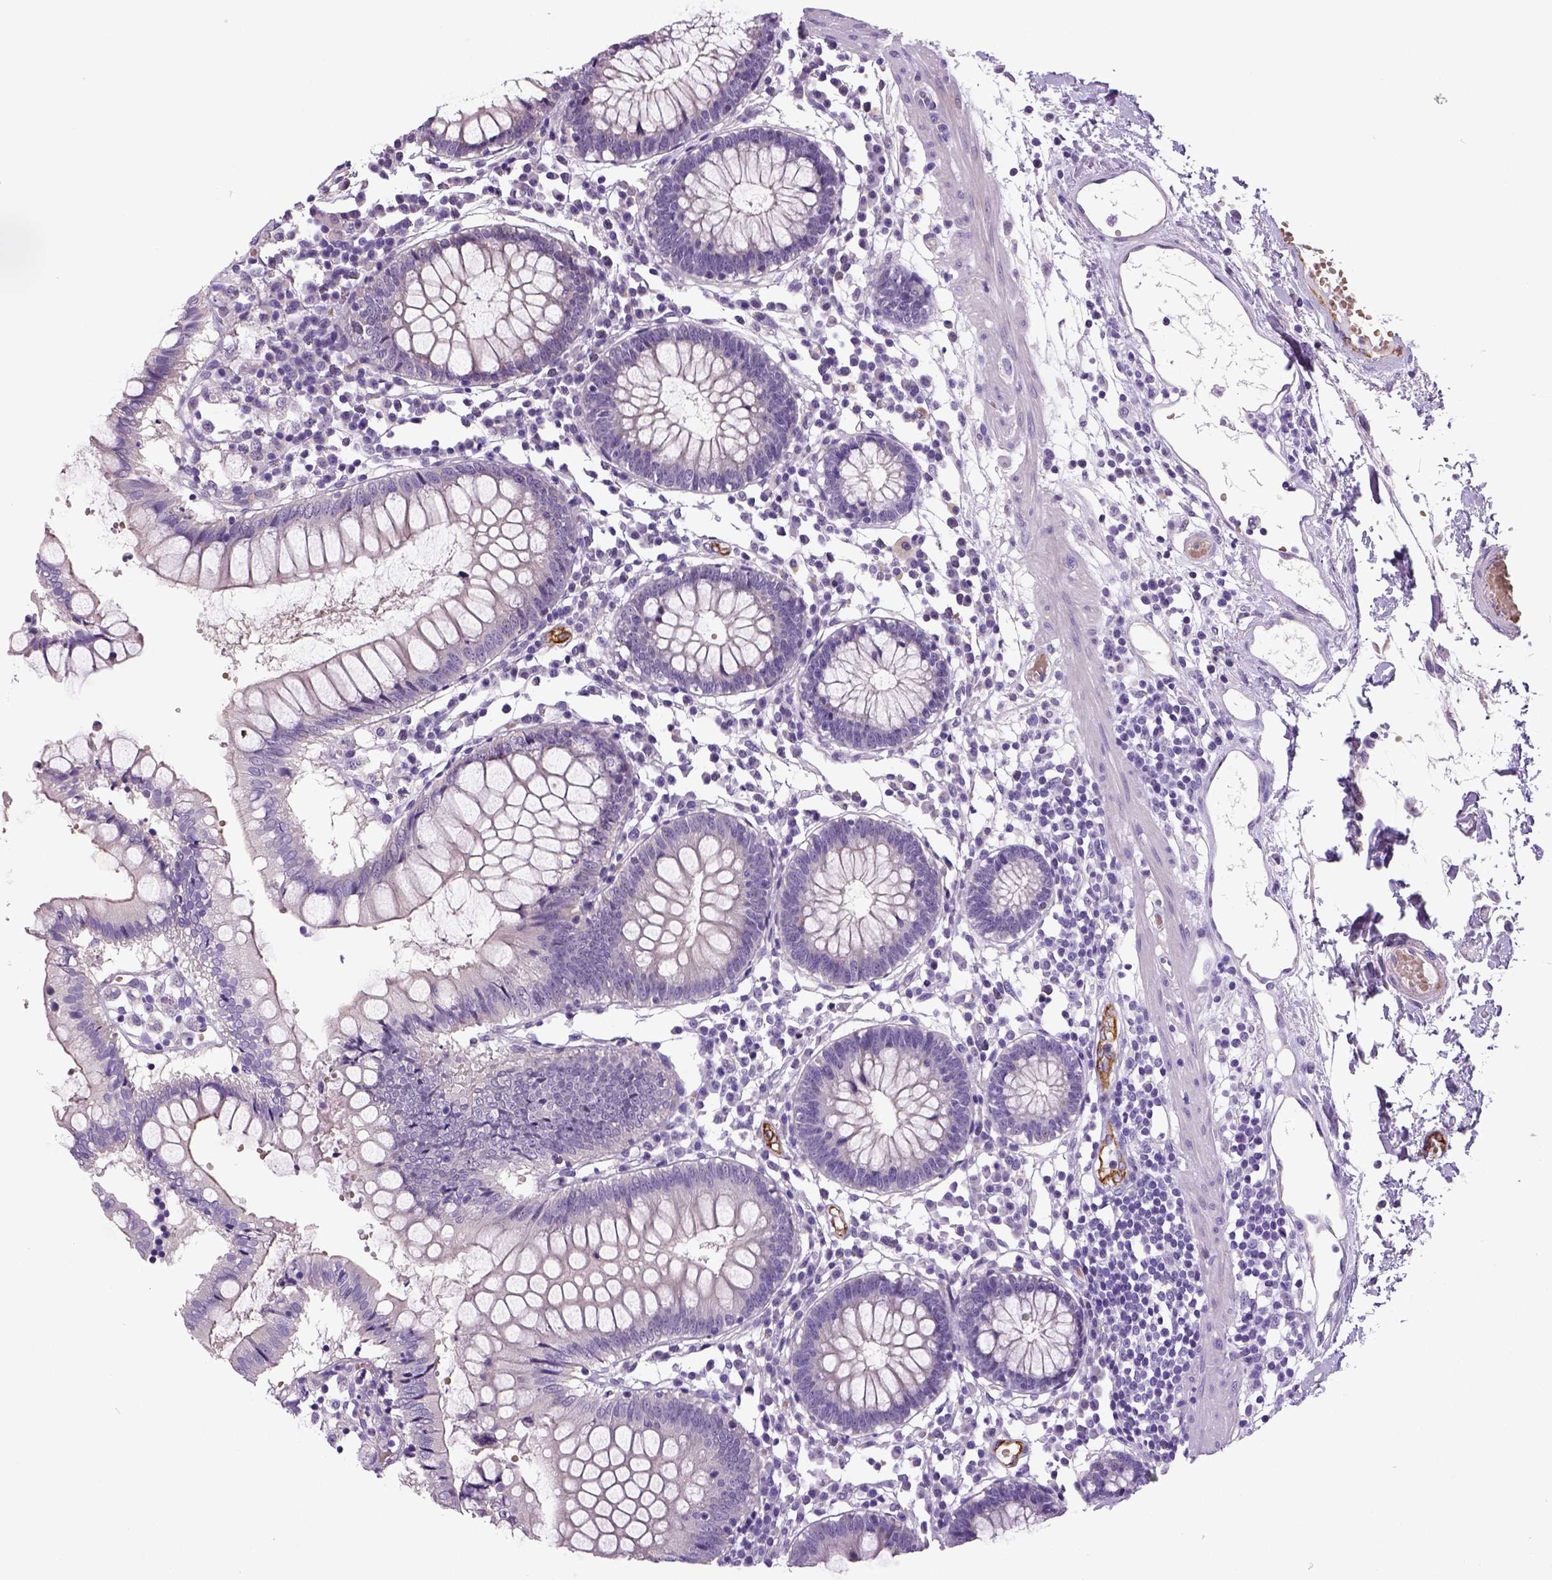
{"staining": {"intensity": "strong", "quantity": ">75%", "location": "cytoplasmic/membranous"}, "tissue": "colon", "cell_type": "Endothelial cells", "image_type": "normal", "snomed": [{"axis": "morphology", "description": "Normal tissue, NOS"}, {"axis": "morphology", "description": "Adenocarcinoma, NOS"}, {"axis": "topography", "description": "Colon"}], "caption": "The photomicrograph displays a brown stain indicating the presence of a protein in the cytoplasmic/membranous of endothelial cells in colon.", "gene": "ENSG00000250349", "patient": {"sex": "male", "age": 83}}